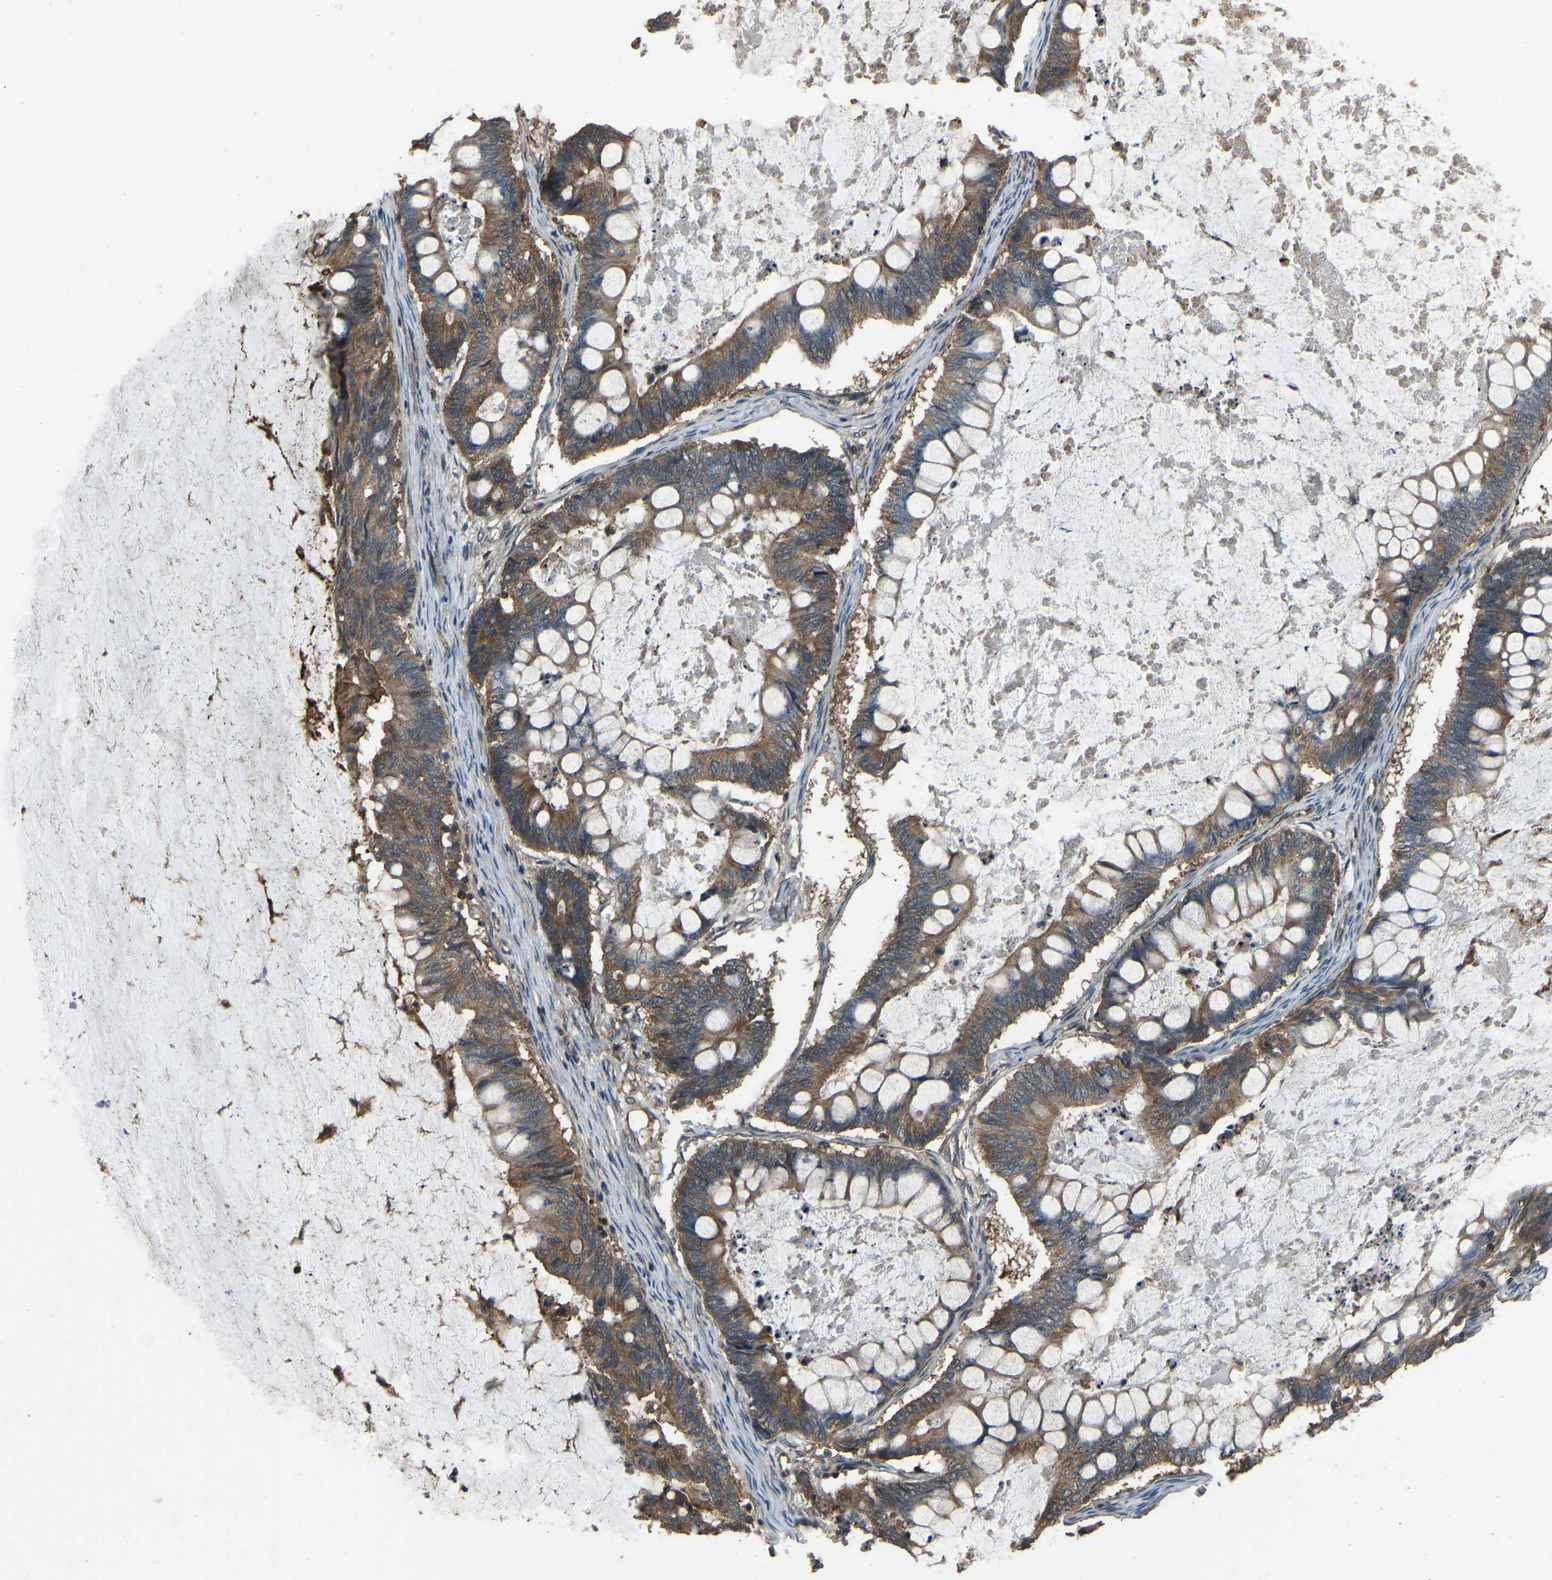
{"staining": {"intensity": "moderate", "quantity": ">75%", "location": "cytoplasmic/membranous"}, "tissue": "ovarian cancer", "cell_type": "Tumor cells", "image_type": "cancer", "snomed": [{"axis": "morphology", "description": "Cystadenocarcinoma, mucinous, NOS"}, {"axis": "topography", "description": "Ovary"}], "caption": "Mucinous cystadenocarcinoma (ovarian) was stained to show a protein in brown. There is medium levels of moderate cytoplasmic/membranous positivity in approximately >75% of tumor cells.", "gene": "SLC4A2", "patient": {"sex": "female", "age": 61}}